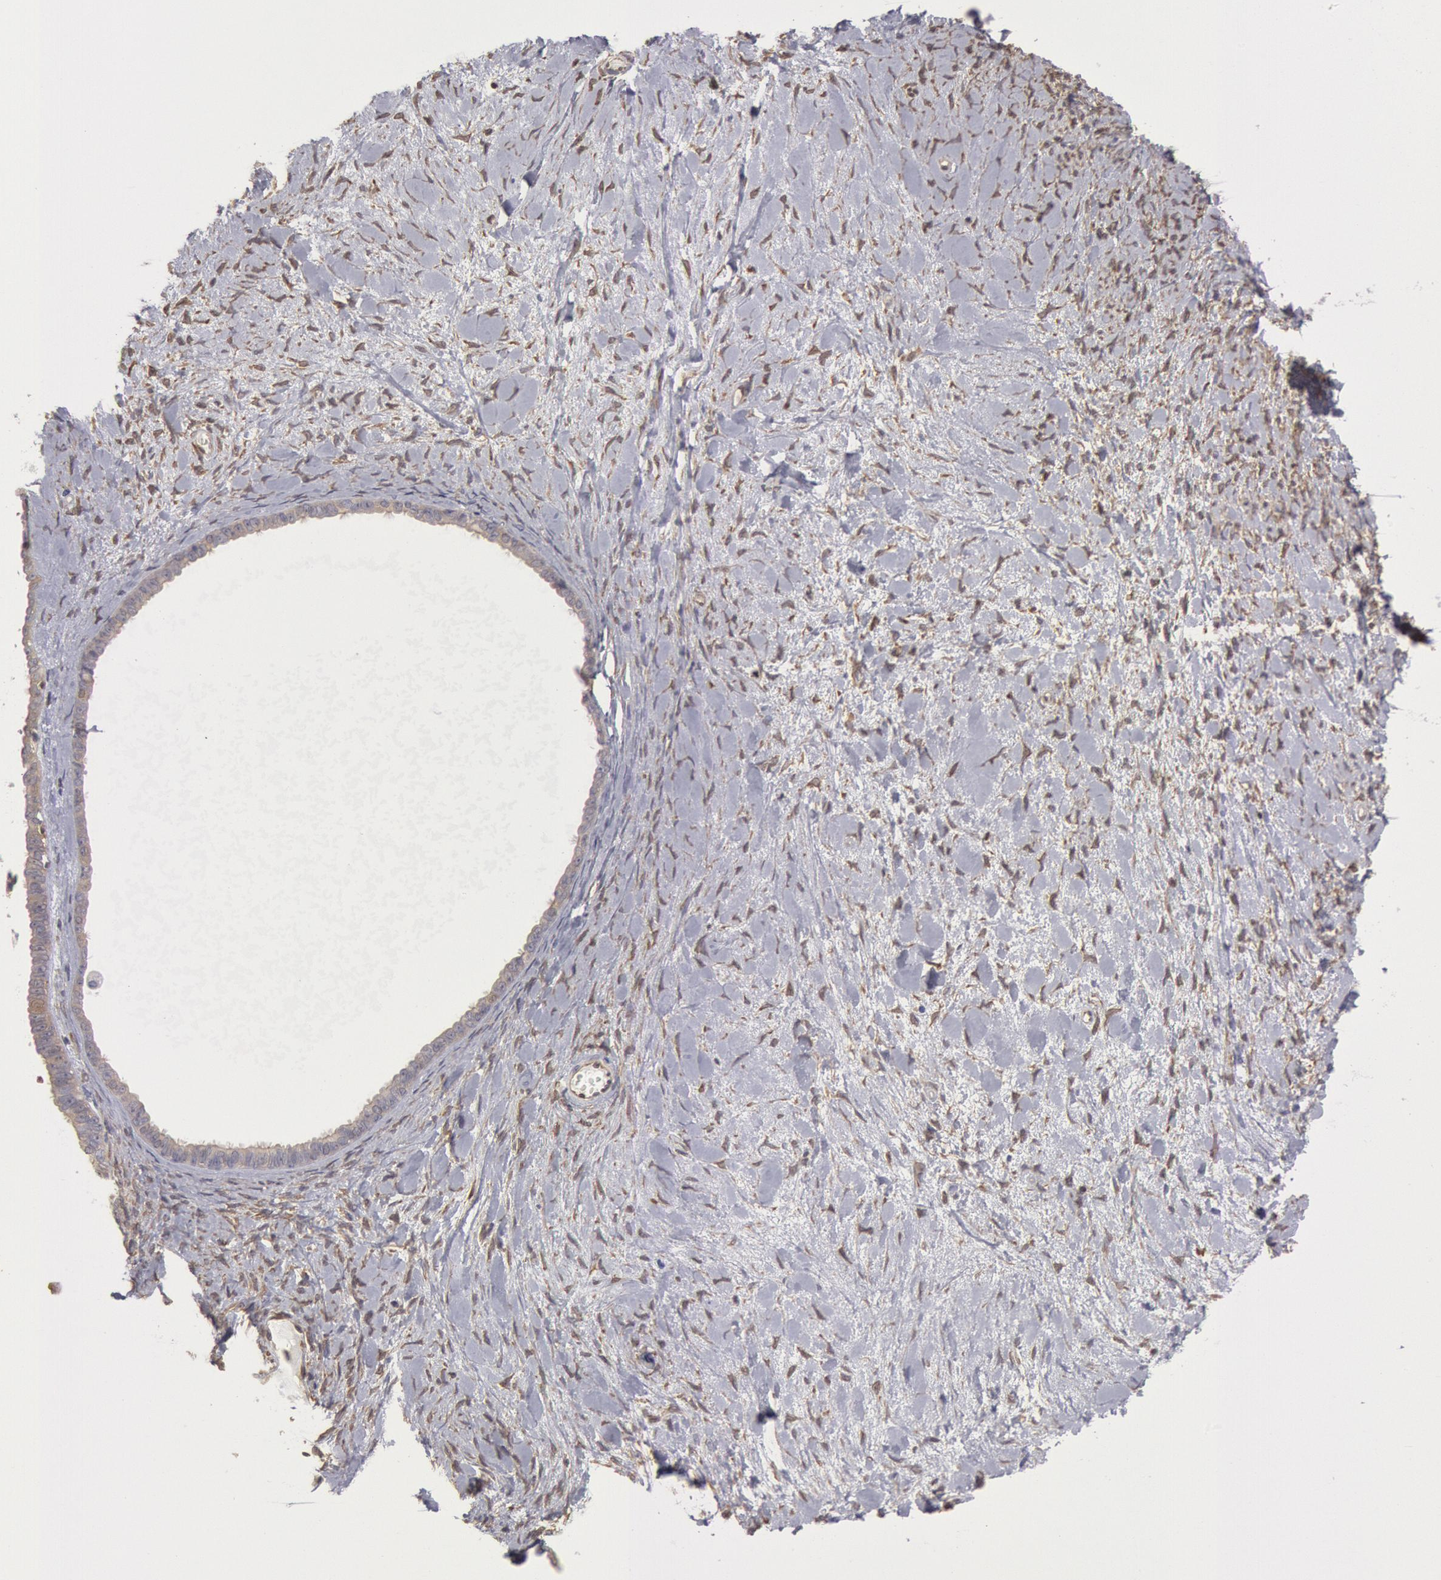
{"staining": {"intensity": "negative", "quantity": "none", "location": "none"}, "tissue": "ovarian cancer", "cell_type": "Tumor cells", "image_type": "cancer", "snomed": [{"axis": "morphology", "description": "Cystadenocarcinoma, serous, NOS"}, {"axis": "topography", "description": "Ovary"}], "caption": "The micrograph reveals no significant staining in tumor cells of ovarian cancer (serous cystadenocarcinoma).", "gene": "CCDC50", "patient": {"sex": "female", "age": 71}}